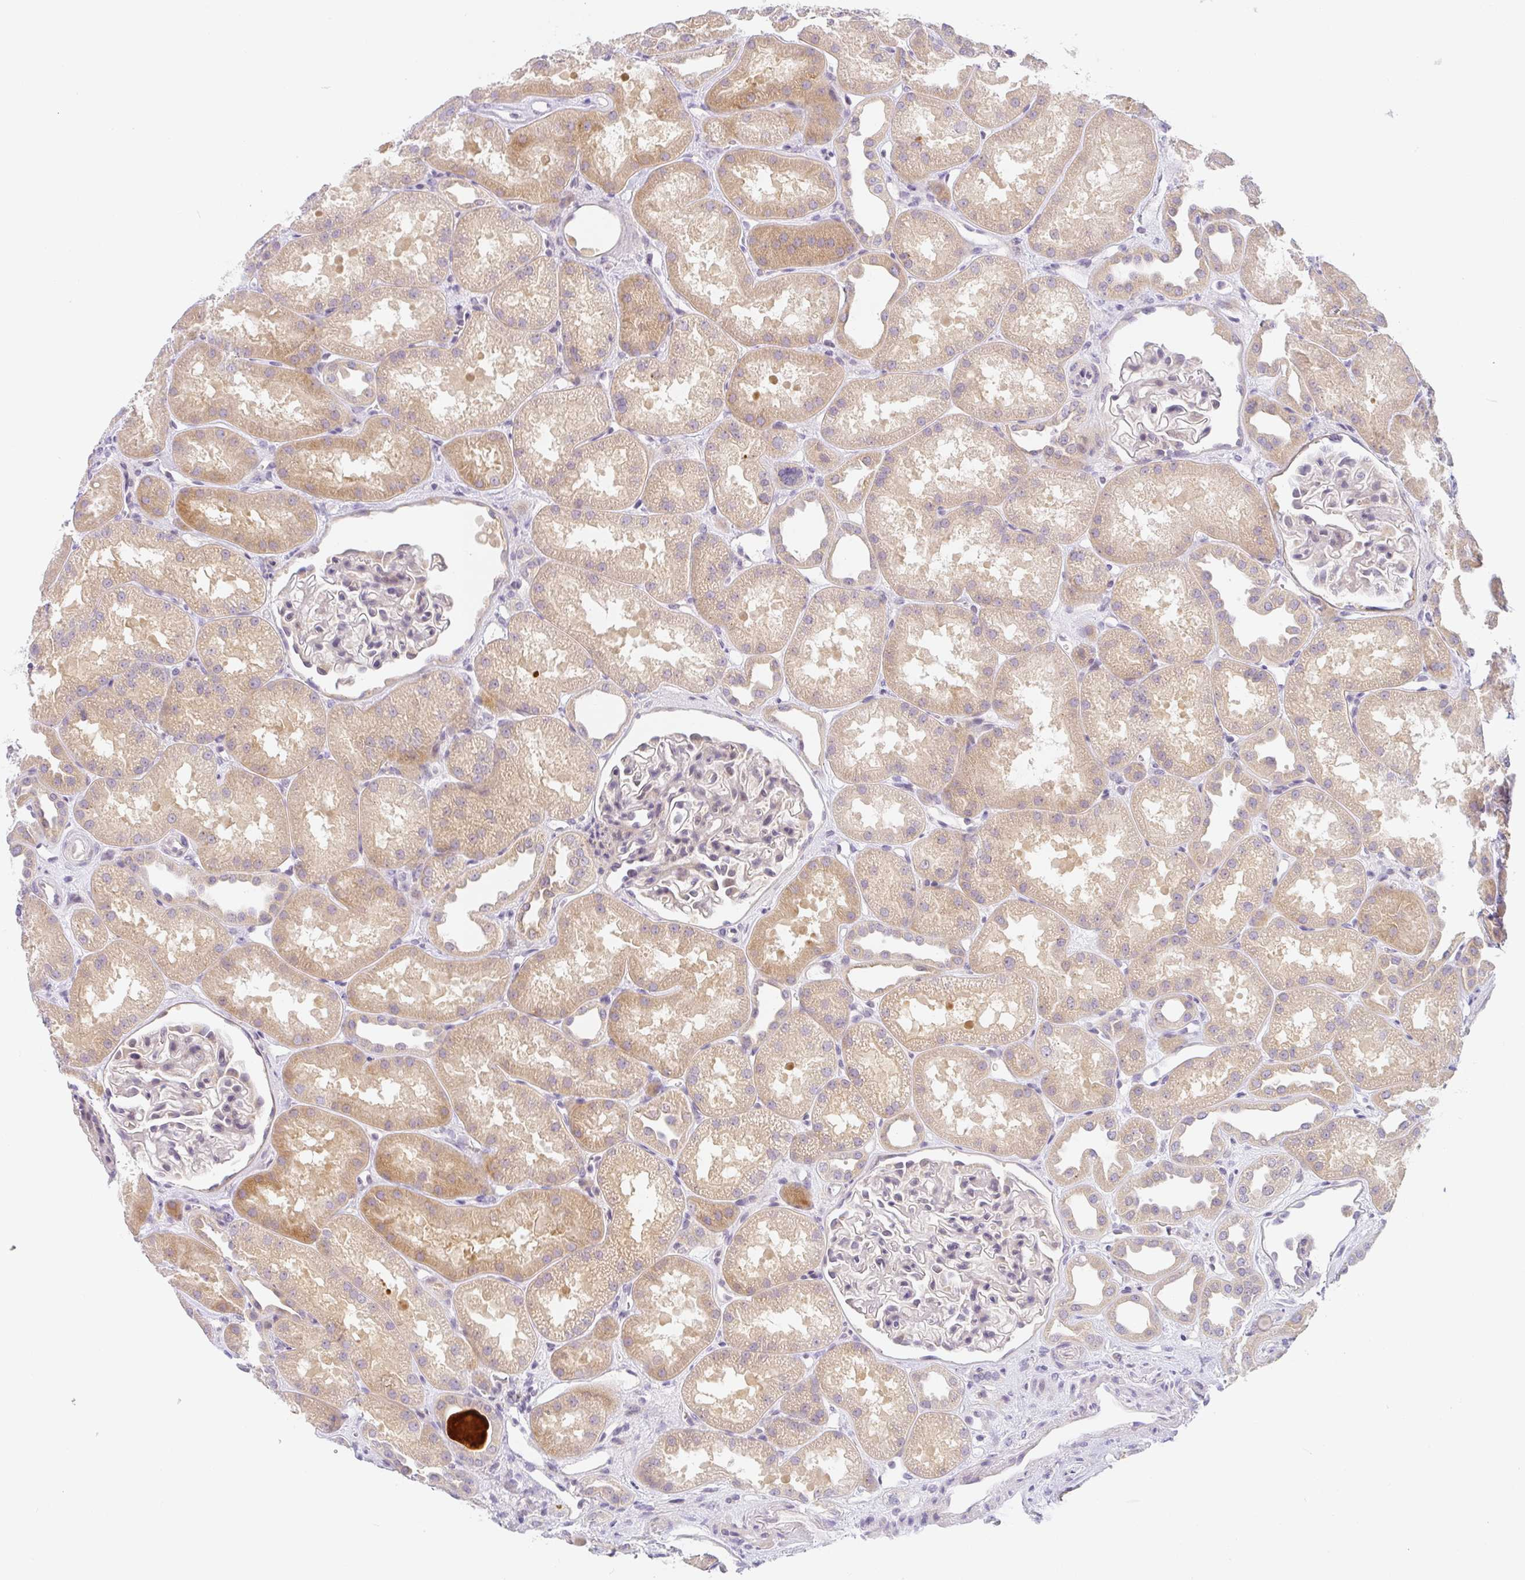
{"staining": {"intensity": "weak", "quantity": "25%-75%", "location": "nuclear"}, "tissue": "kidney", "cell_type": "Cells in glomeruli", "image_type": "normal", "snomed": [{"axis": "morphology", "description": "Normal tissue, NOS"}, {"axis": "topography", "description": "Kidney"}], "caption": "Normal kidney reveals weak nuclear expression in about 25%-75% of cells in glomeruli, visualized by immunohistochemistry.", "gene": "TMEM86A", "patient": {"sex": "male", "age": 61}}